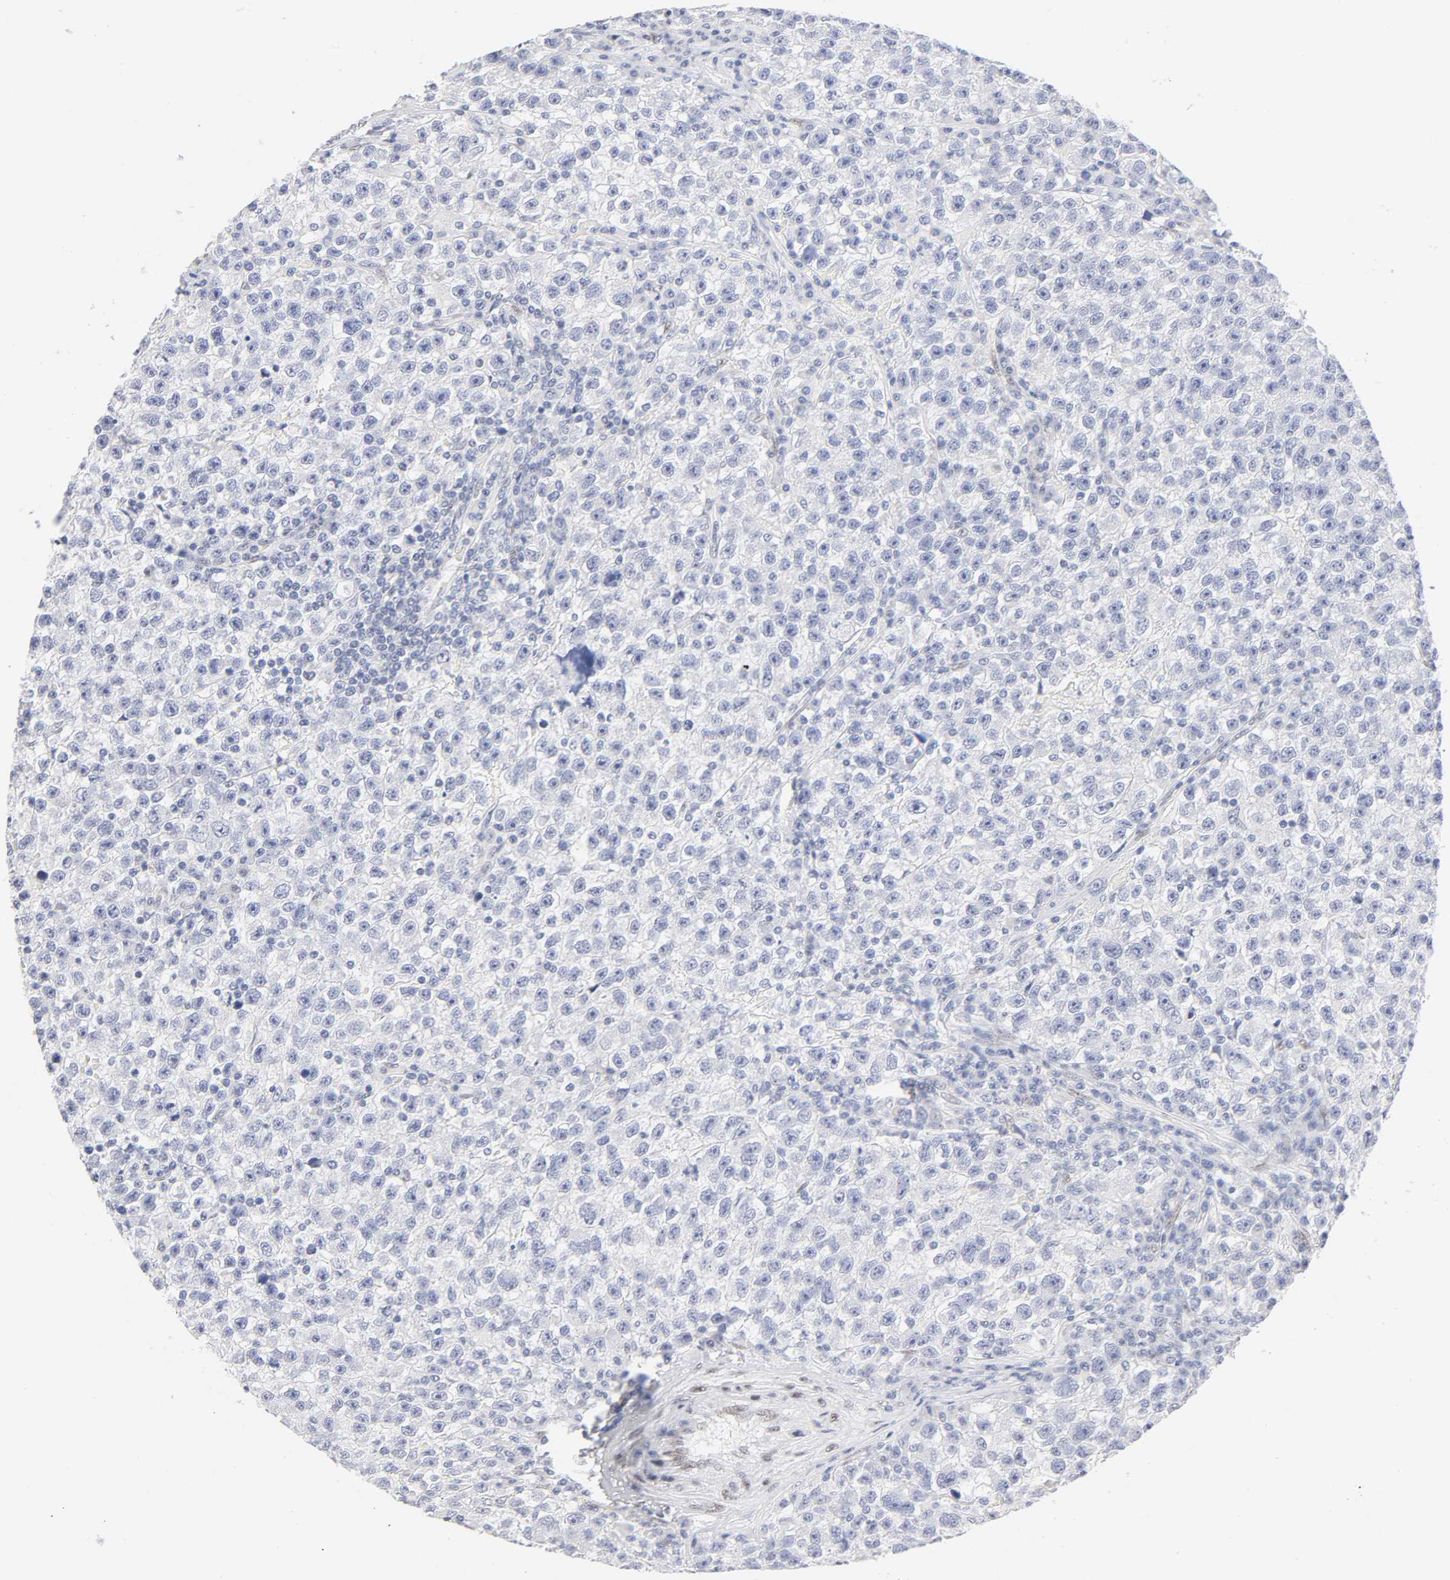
{"staining": {"intensity": "negative", "quantity": "none", "location": "none"}, "tissue": "testis cancer", "cell_type": "Tumor cells", "image_type": "cancer", "snomed": [{"axis": "morphology", "description": "Seminoma, NOS"}, {"axis": "topography", "description": "Testis"}], "caption": "Immunohistochemistry (IHC) histopathology image of testis cancer stained for a protein (brown), which shows no staining in tumor cells. The staining is performed using DAB (3,3'-diaminobenzidine) brown chromogen with nuclei counter-stained in using hematoxylin.", "gene": "NFIC", "patient": {"sex": "male", "age": 22}}